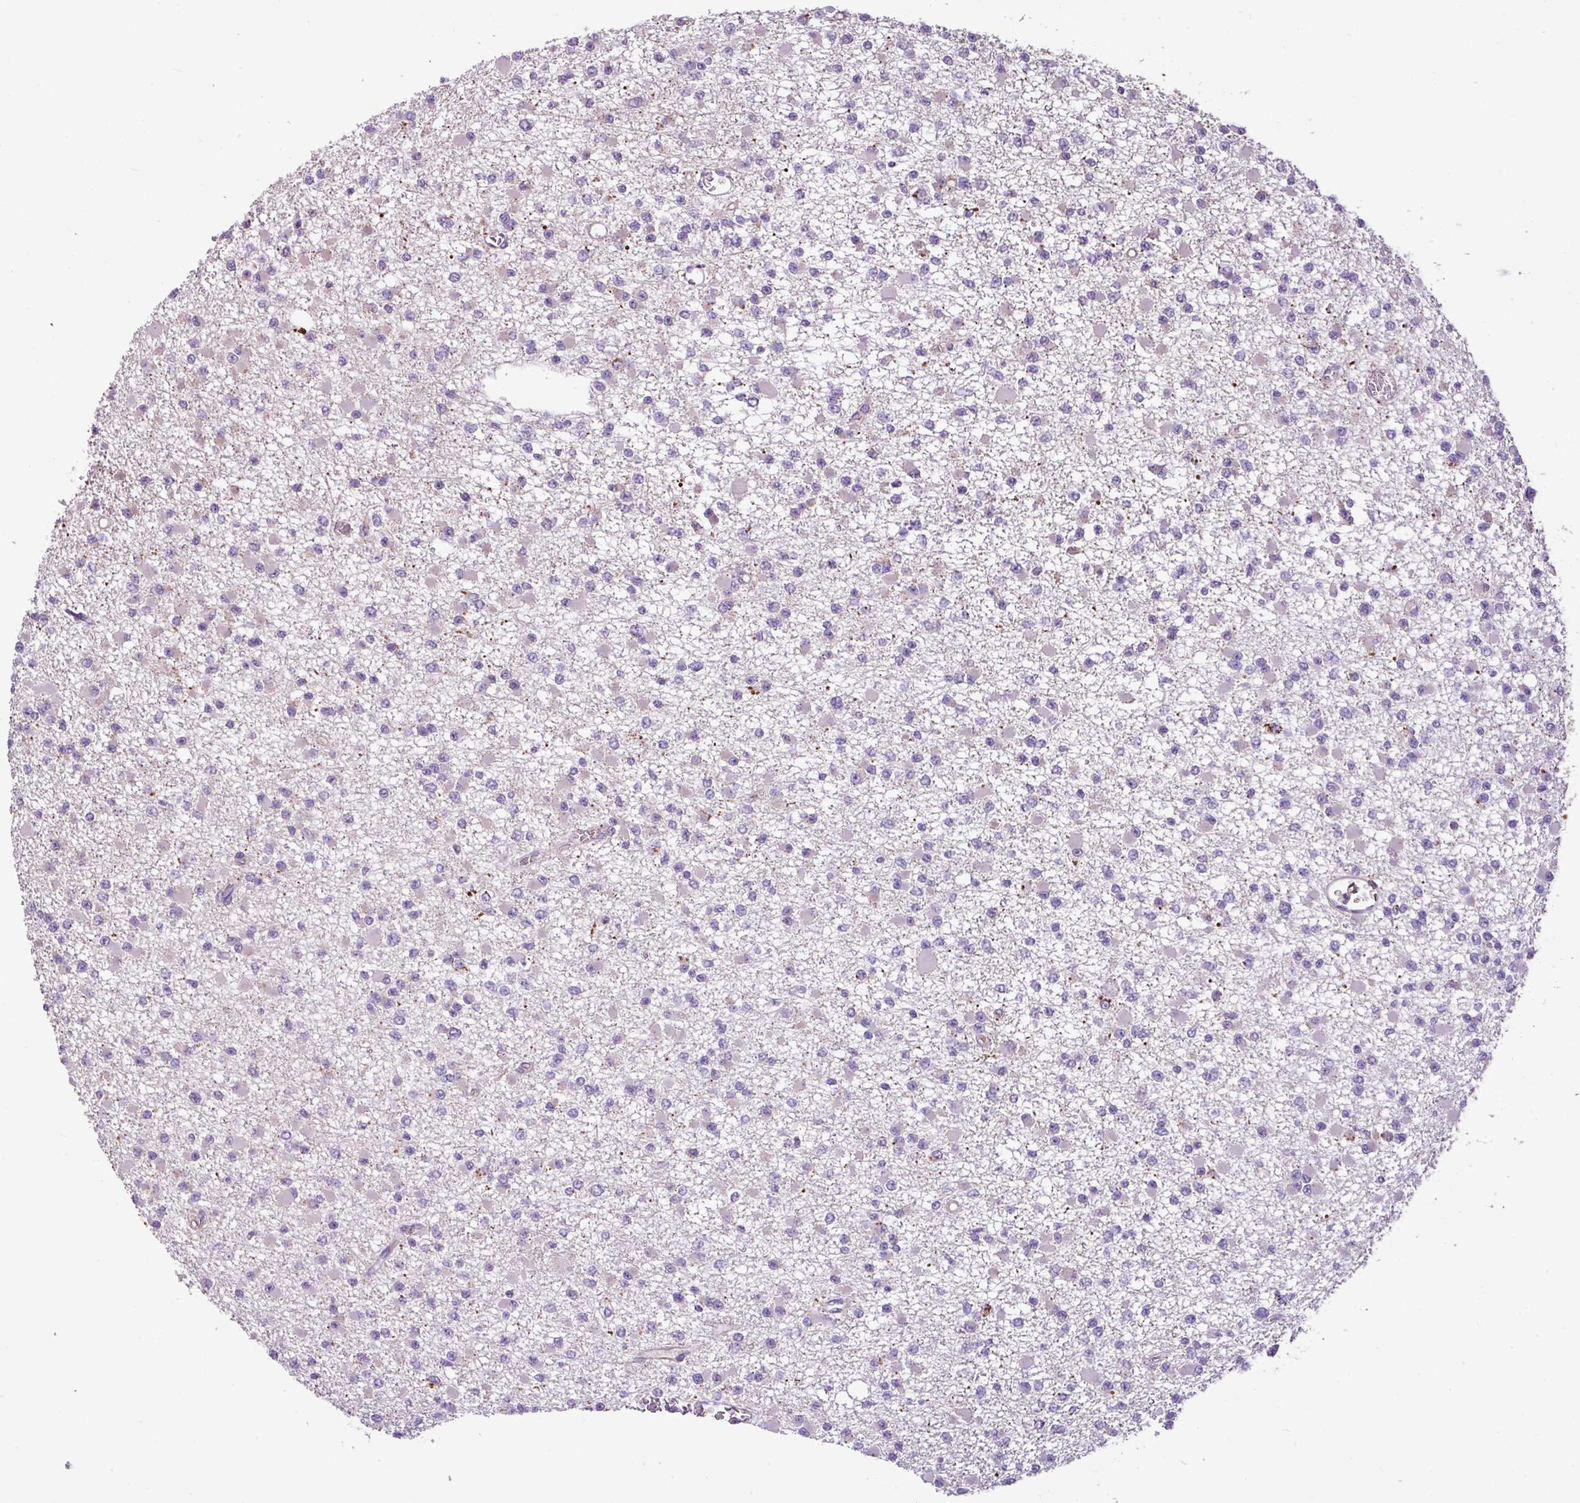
{"staining": {"intensity": "negative", "quantity": "none", "location": "none"}, "tissue": "glioma", "cell_type": "Tumor cells", "image_type": "cancer", "snomed": [{"axis": "morphology", "description": "Glioma, malignant, Low grade"}, {"axis": "topography", "description": "Brain"}], "caption": "Tumor cells are negative for protein expression in human glioma.", "gene": "ZNF266", "patient": {"sex": "female", "age": 22}}